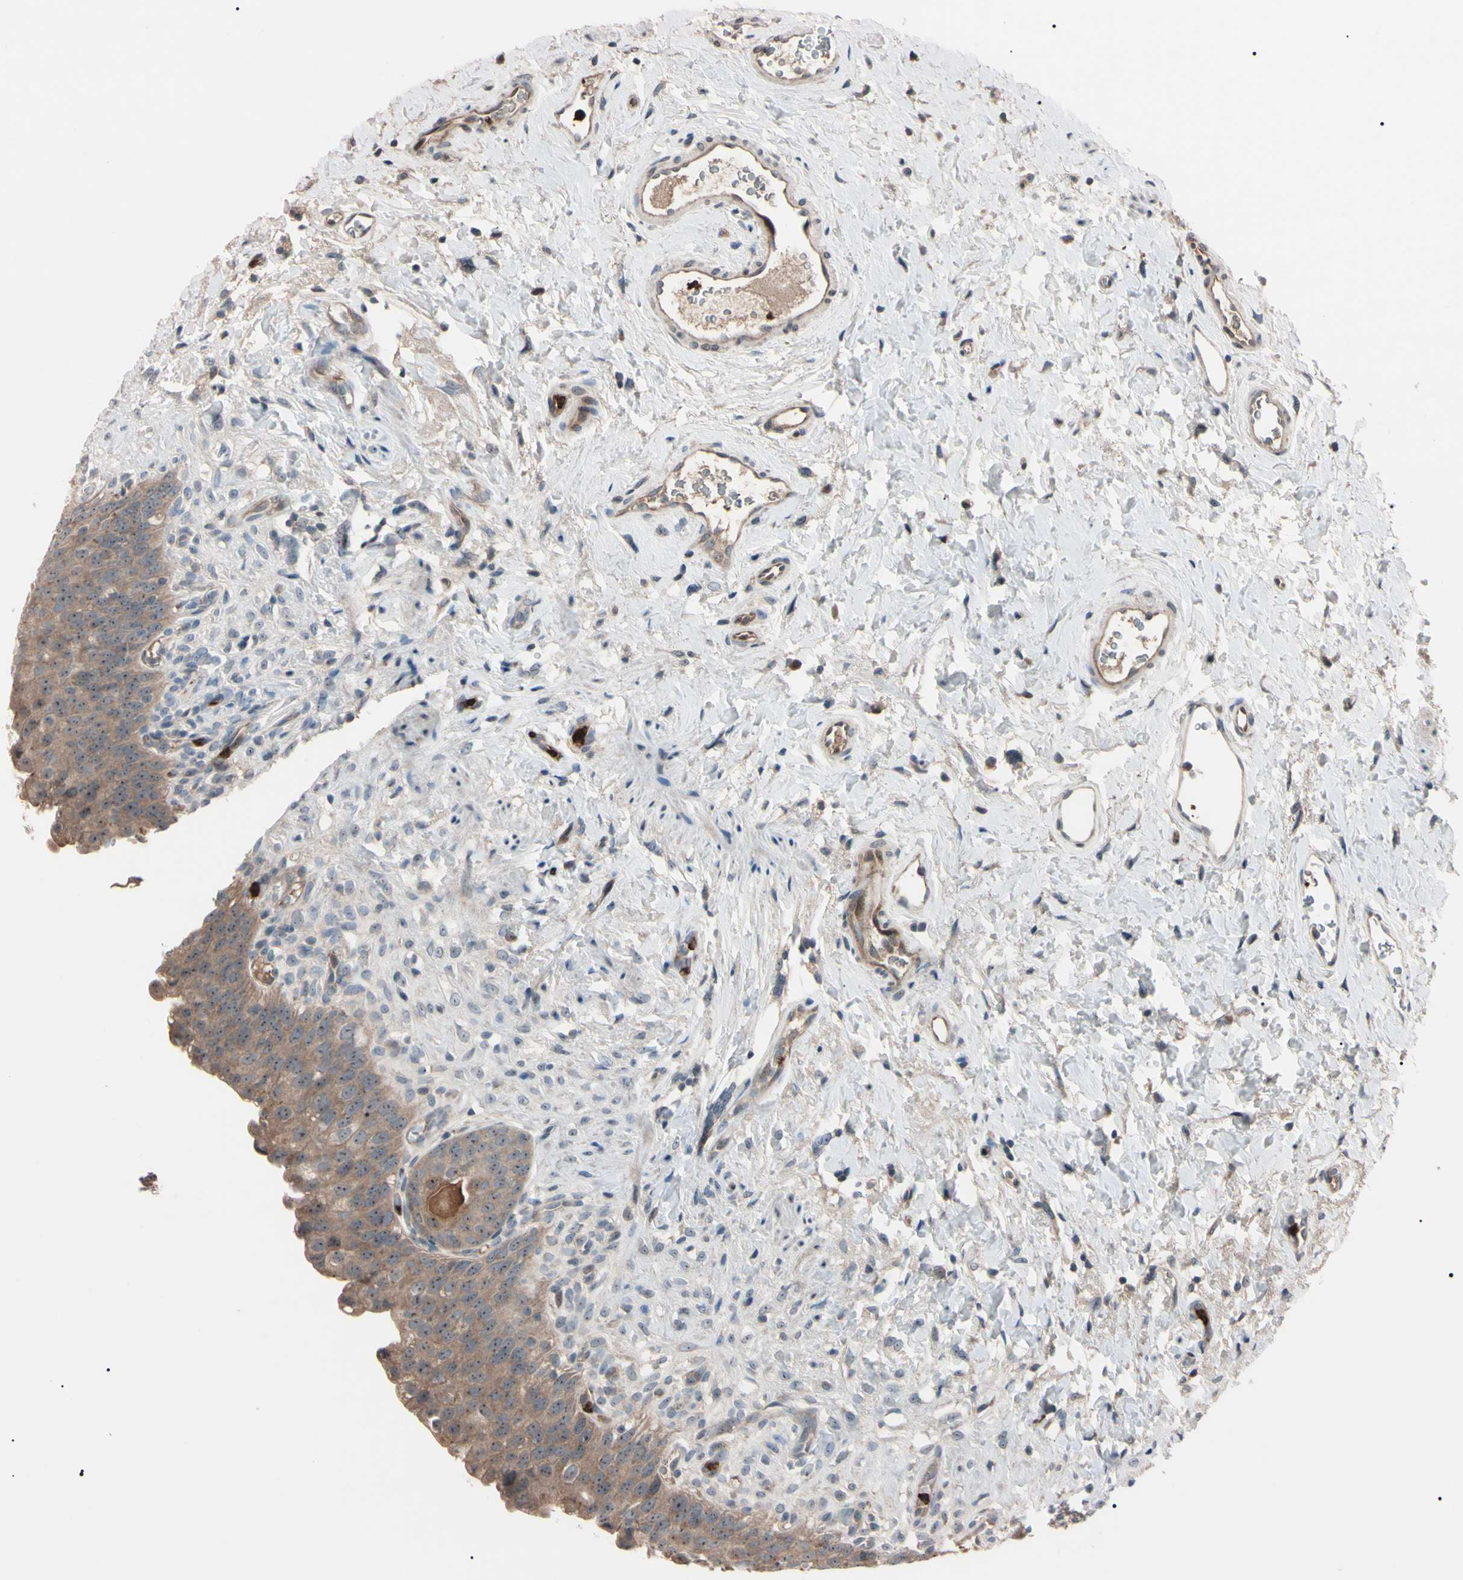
{"staining": {"intensity": "strong", "quantity": "<25%", "location": "cytoplasmic/membranous"}, "tissue": "urinary bladder", "cell_type": "Urothelial cells", "image_type": "normal", "snomed": [{"axis": "morphology", "description": "Normal tissue, NOS"}, {"axis": "topography", "description": "Urinary bladder"}], "caption": "Immunohistochemistry histopathology image of normal urinary bladder: urinary bladder stained using IHC shows medium levels of strong protein expression localized specifically in the cytoplasmic/membranous of urothelial cells, appearing as a cytoplasmic/membranous brown color.", "gene": "TRAF5", "patient": {"sex": "female", "age": 79}}